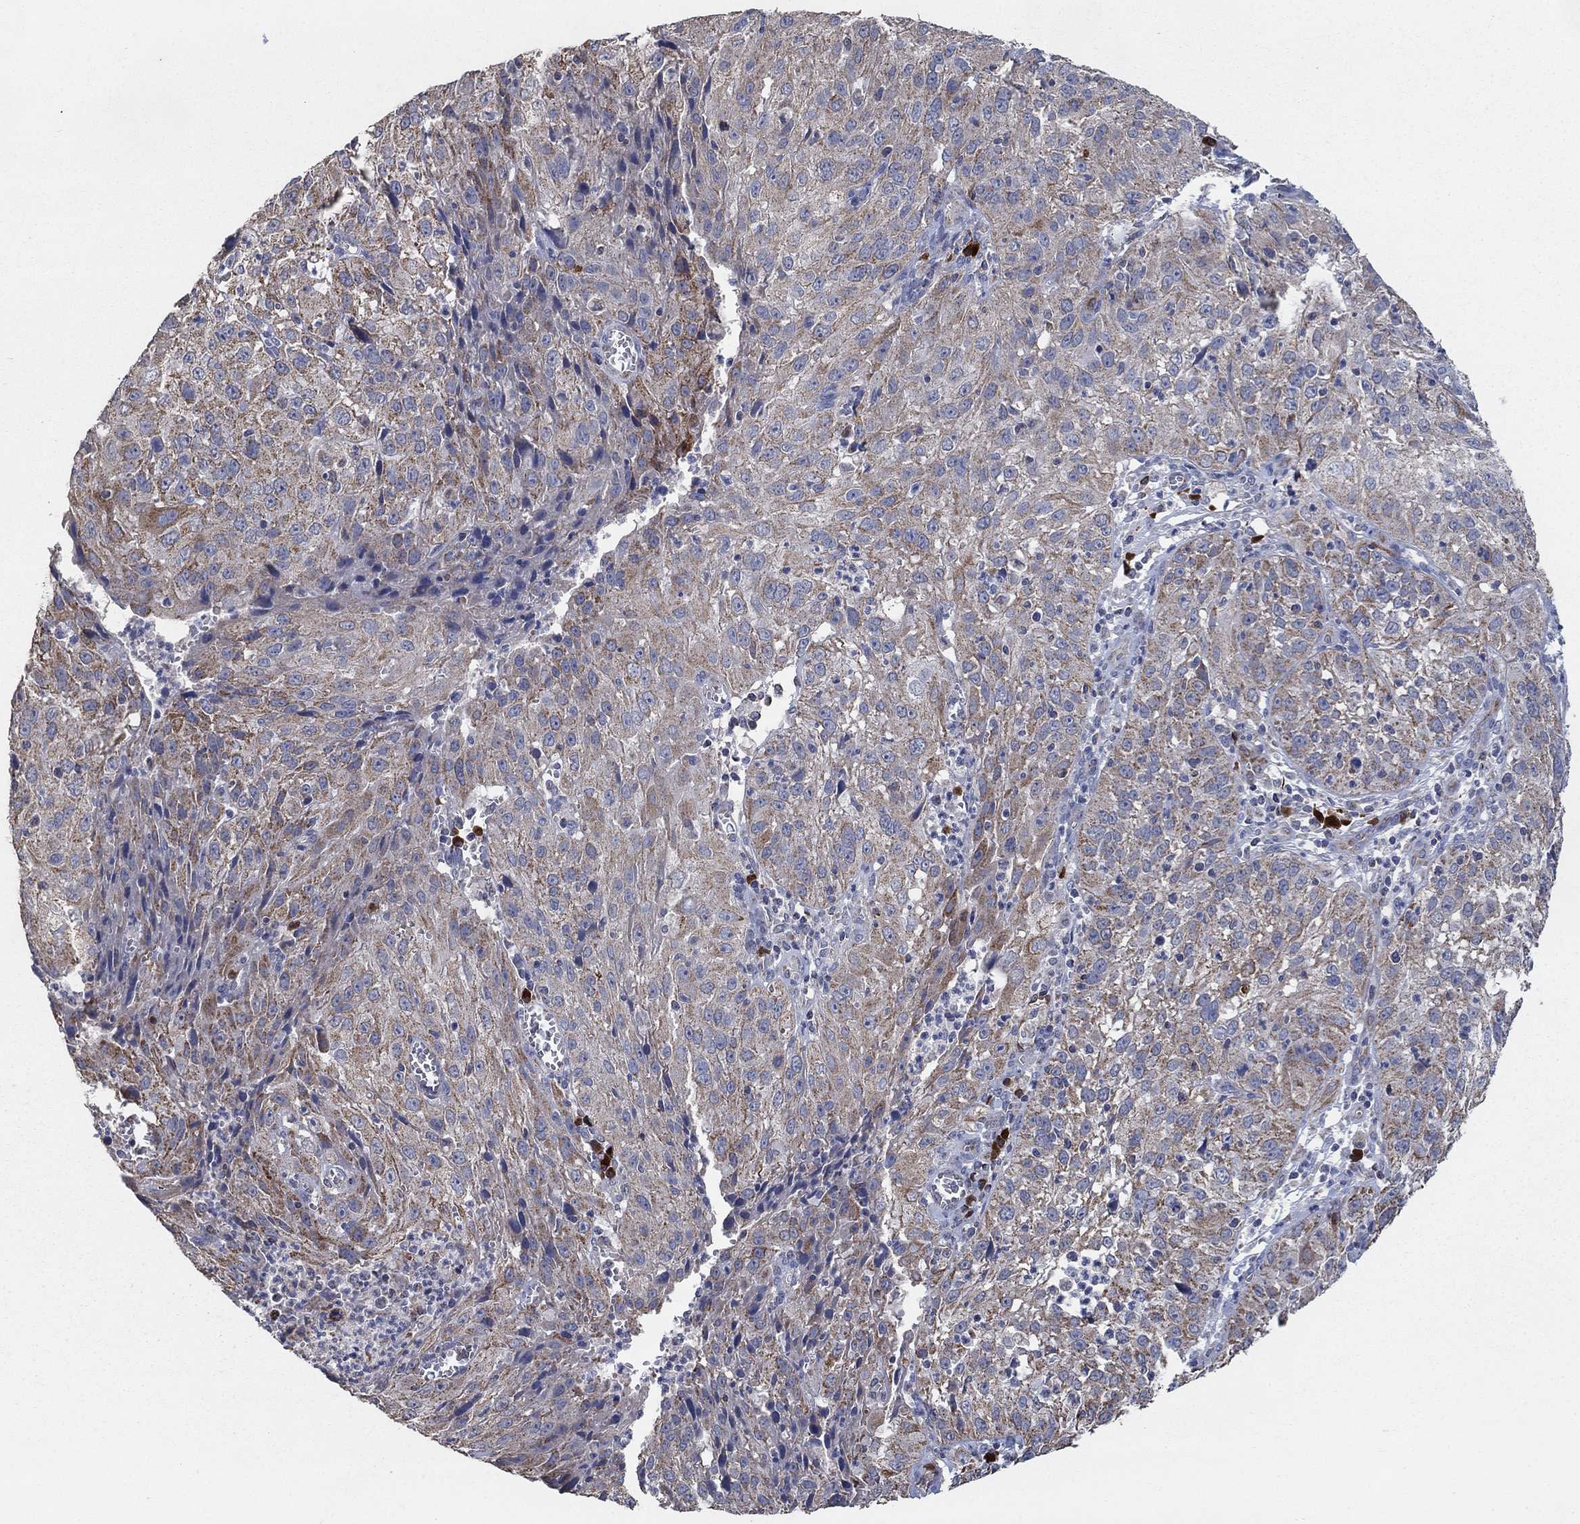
{"staining": {"intensity": "moderate", "quantity": "25%-75%", "location": "cytoplasmic/membranous"}, "tissue": "cervical cancer", "cell_type": "Tumor cells", "image_type": "cancer", "snomed": [{"axis": "morphology", "description": "Squamous cell carcinoma, NOS"}, {"axis": "topography", "description": "Cervix"}], "caption": "Brown immunohistochemical staining in human squamous cell carcinoma (cervical) reveals moderate cytoplasmic/membranous expression in approximately 25%-75% of tumor cells. (DAB = brown stain, brightfield microscopy at high magnification).", "gene": "HID1", "patient": {"sex": "female", "age": 32}}